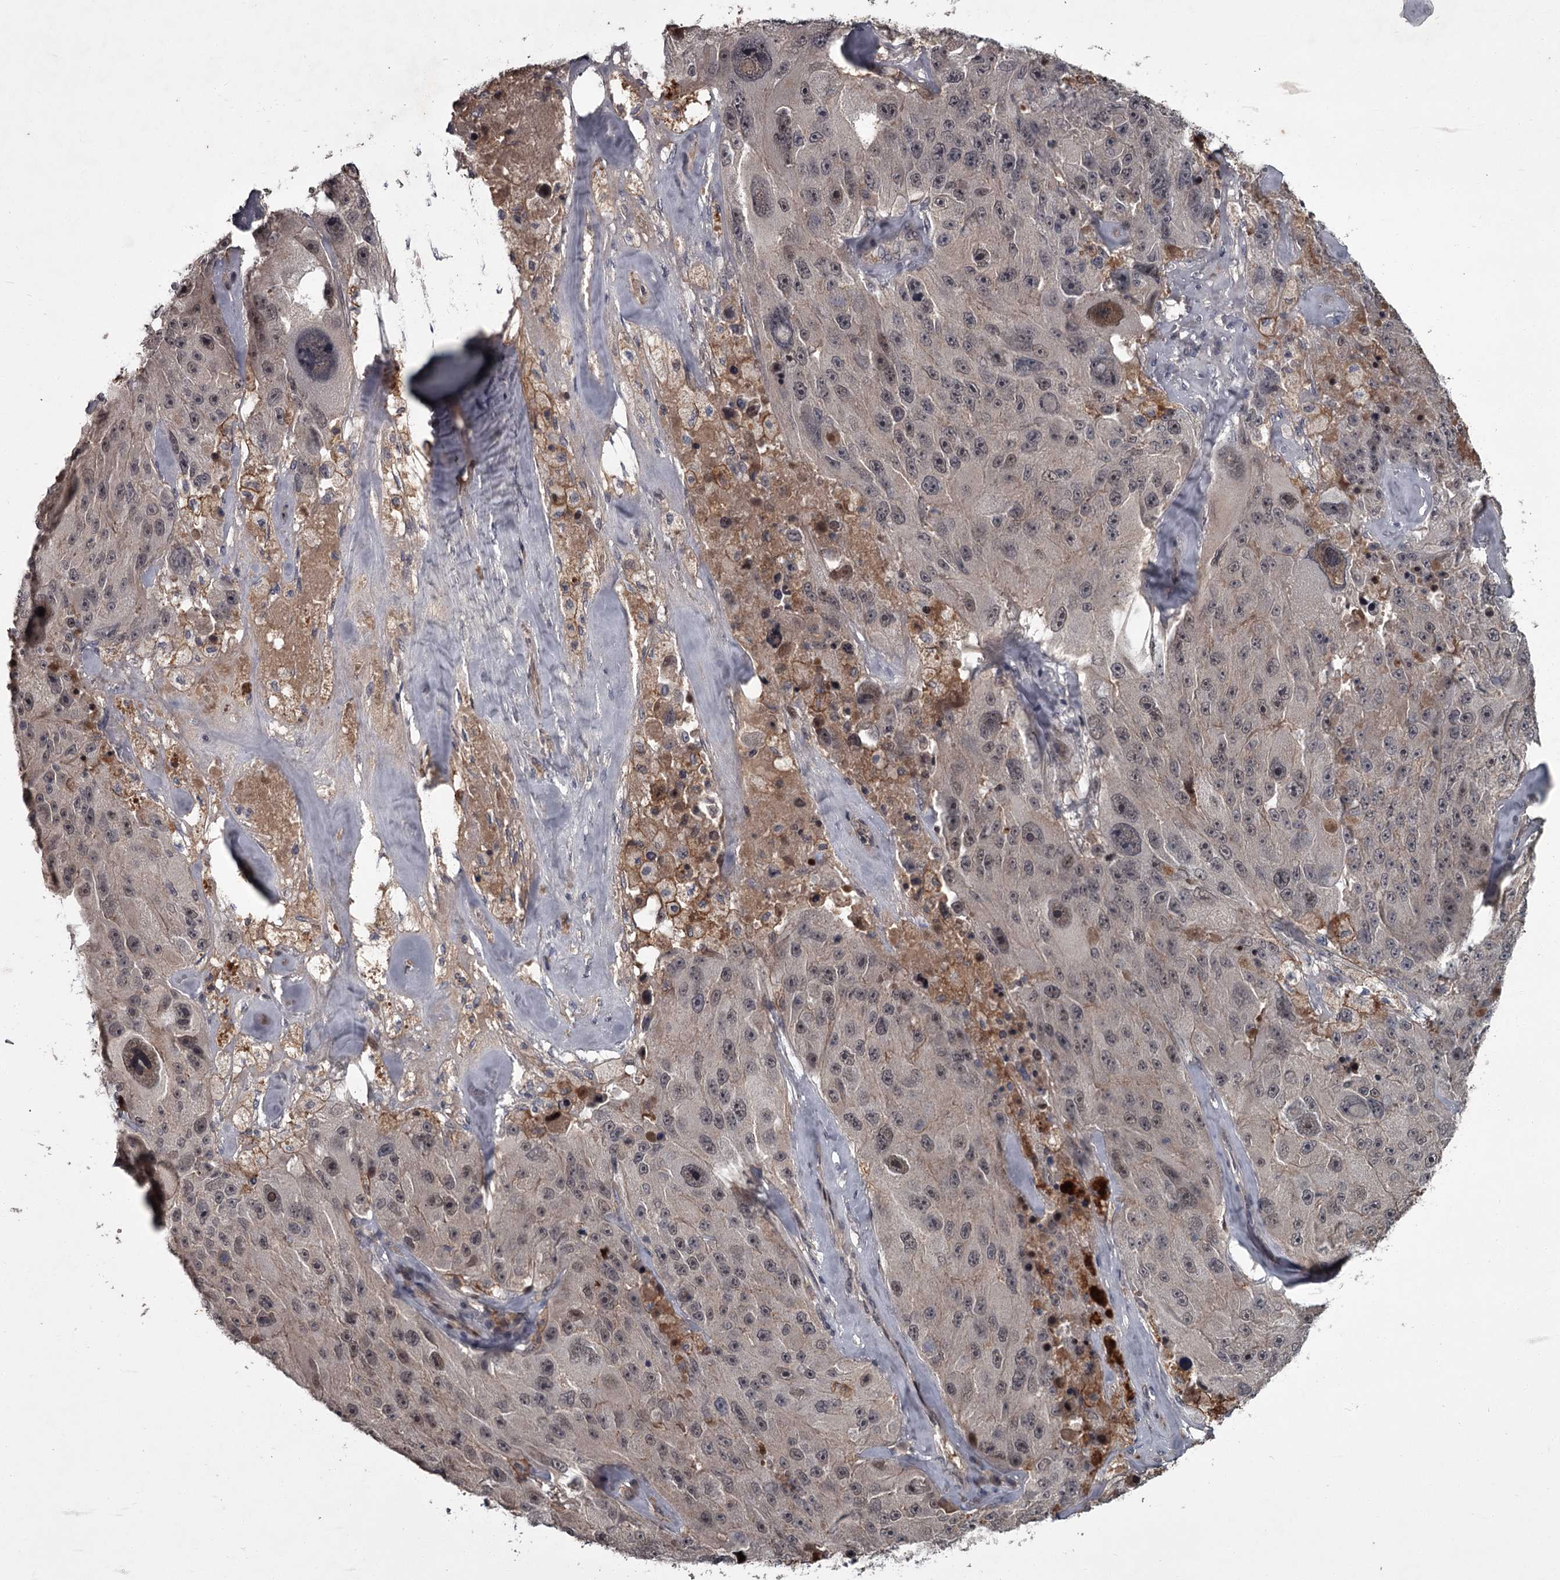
{"staining": {"intensity": "weak", "quantity": ">75%", "location": "nuclear"}, "tissue": "melanoma", "cell_type": "Tumor cells", "image_type": "cancer", "snomed": [{"axis": "morphology", "description": "Malignant melanoma, Metastatic site"}, {"axis": "topography", "description": "Lymph node"}], "caption": "Protein analysis of malignant melanoma (metastatic site) tissue shows weak nuclear staining in approximately >75% of tumor cells.", "gene": "FLVCR2", "patient": {"sex": "male", "age": 62}}